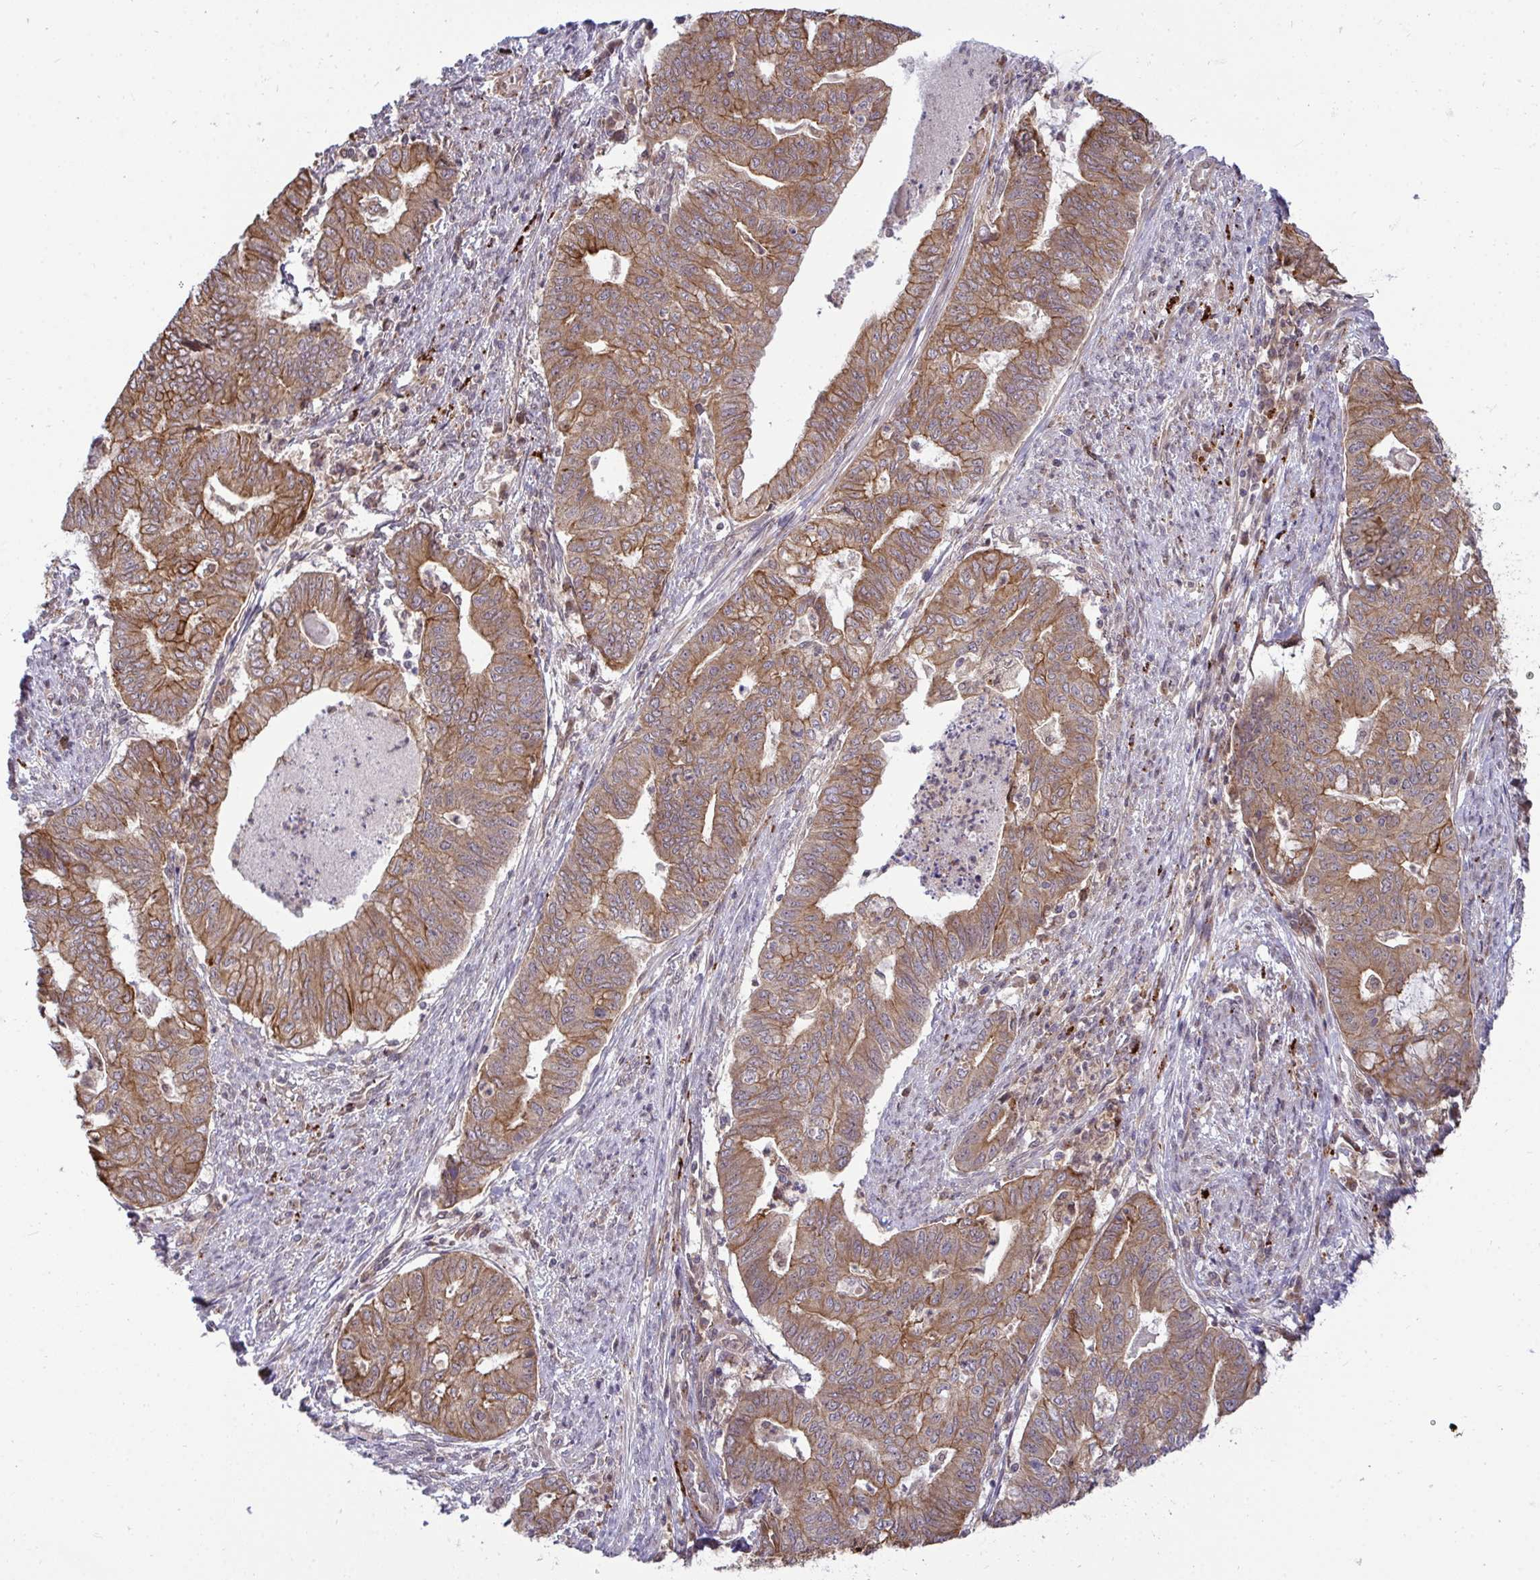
{"staining": {"intensity": "moderate", "quantity": ">75%", "location": "cytoplasmic/membranous"}, "tissue": "endometrial cancer", "cell_type": "Tumor cells", "image_type": "cancer", "snomed": [{"axis": "morphology", "description": "Adenocarcinoma, NOS"}, {"axis": "topography", "description": "Endometrium"}], "caption": "IHC micrograph of neoplastic tissue: adenocarcinoma (endometrial) stained using immunohistochemistry (IHC) reveals medium levels of moderate protein expression localized specifically in the cytoplasmic/membranous of tumor cells, appearing as a cytoplasmic/membranous brown color.", "gene": "TRIM44", "patient": {"sex": "female", "age": 79}}